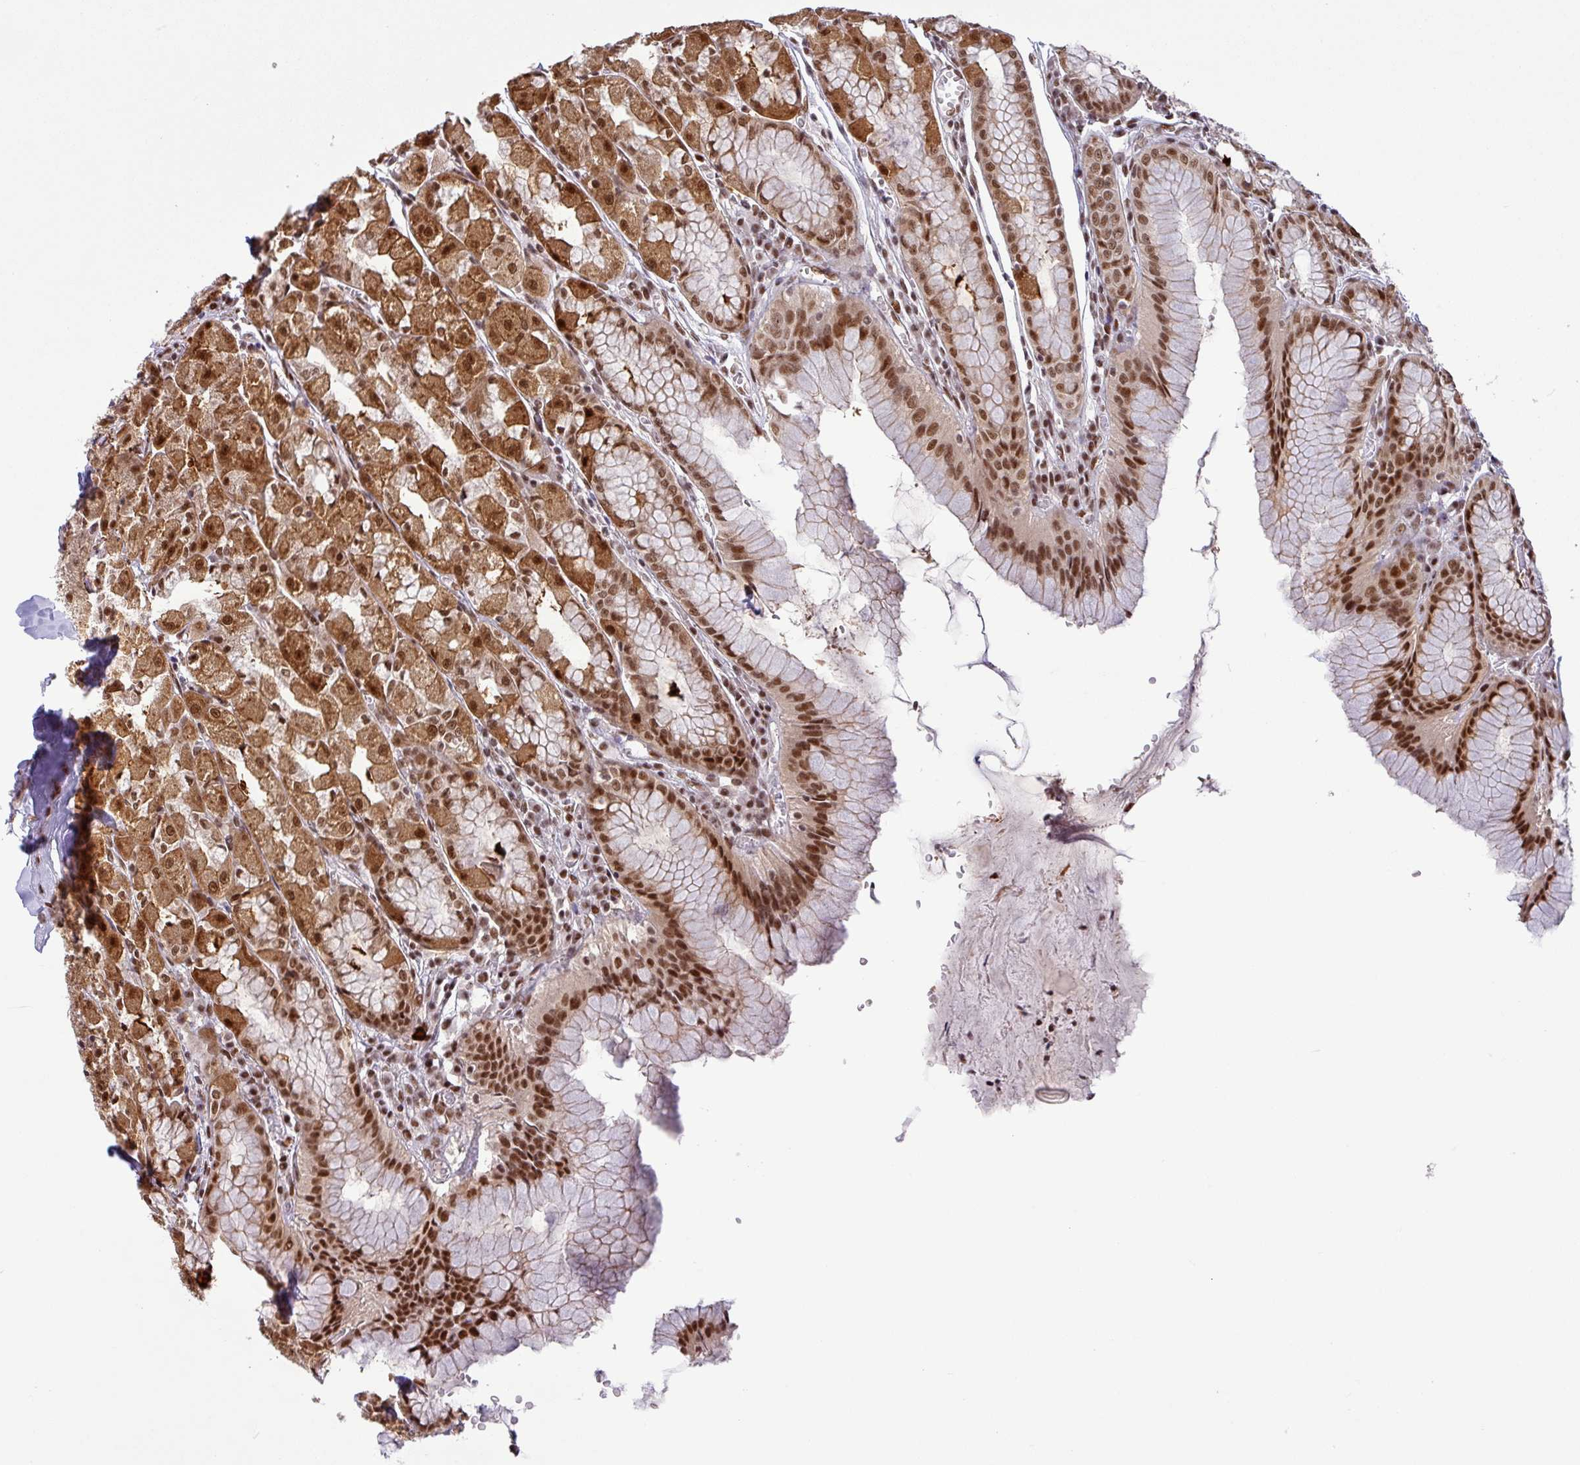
{"staining": {"intensity": "strong", "quantity": ">75%", "location": "cytoplasmic/membranous,nuclear"}, "tissue": "stomach", "cell_type": "Glandular cells", "image_type": "normal", "snomed": [{"axis": "morphology", "description": "Normal tissue, NOS"}, {"axis": "topography", "description": "Stomach"}], "caption": "Stomach stained with DAB IHC reveals high levels of strong cytoplasmic/membranous,nuclear staining in about >75% of glandular cells. Nuclei are stained in blue.", "gene": "SRSF2", "patient": {"sex": "male", "age": 55}}